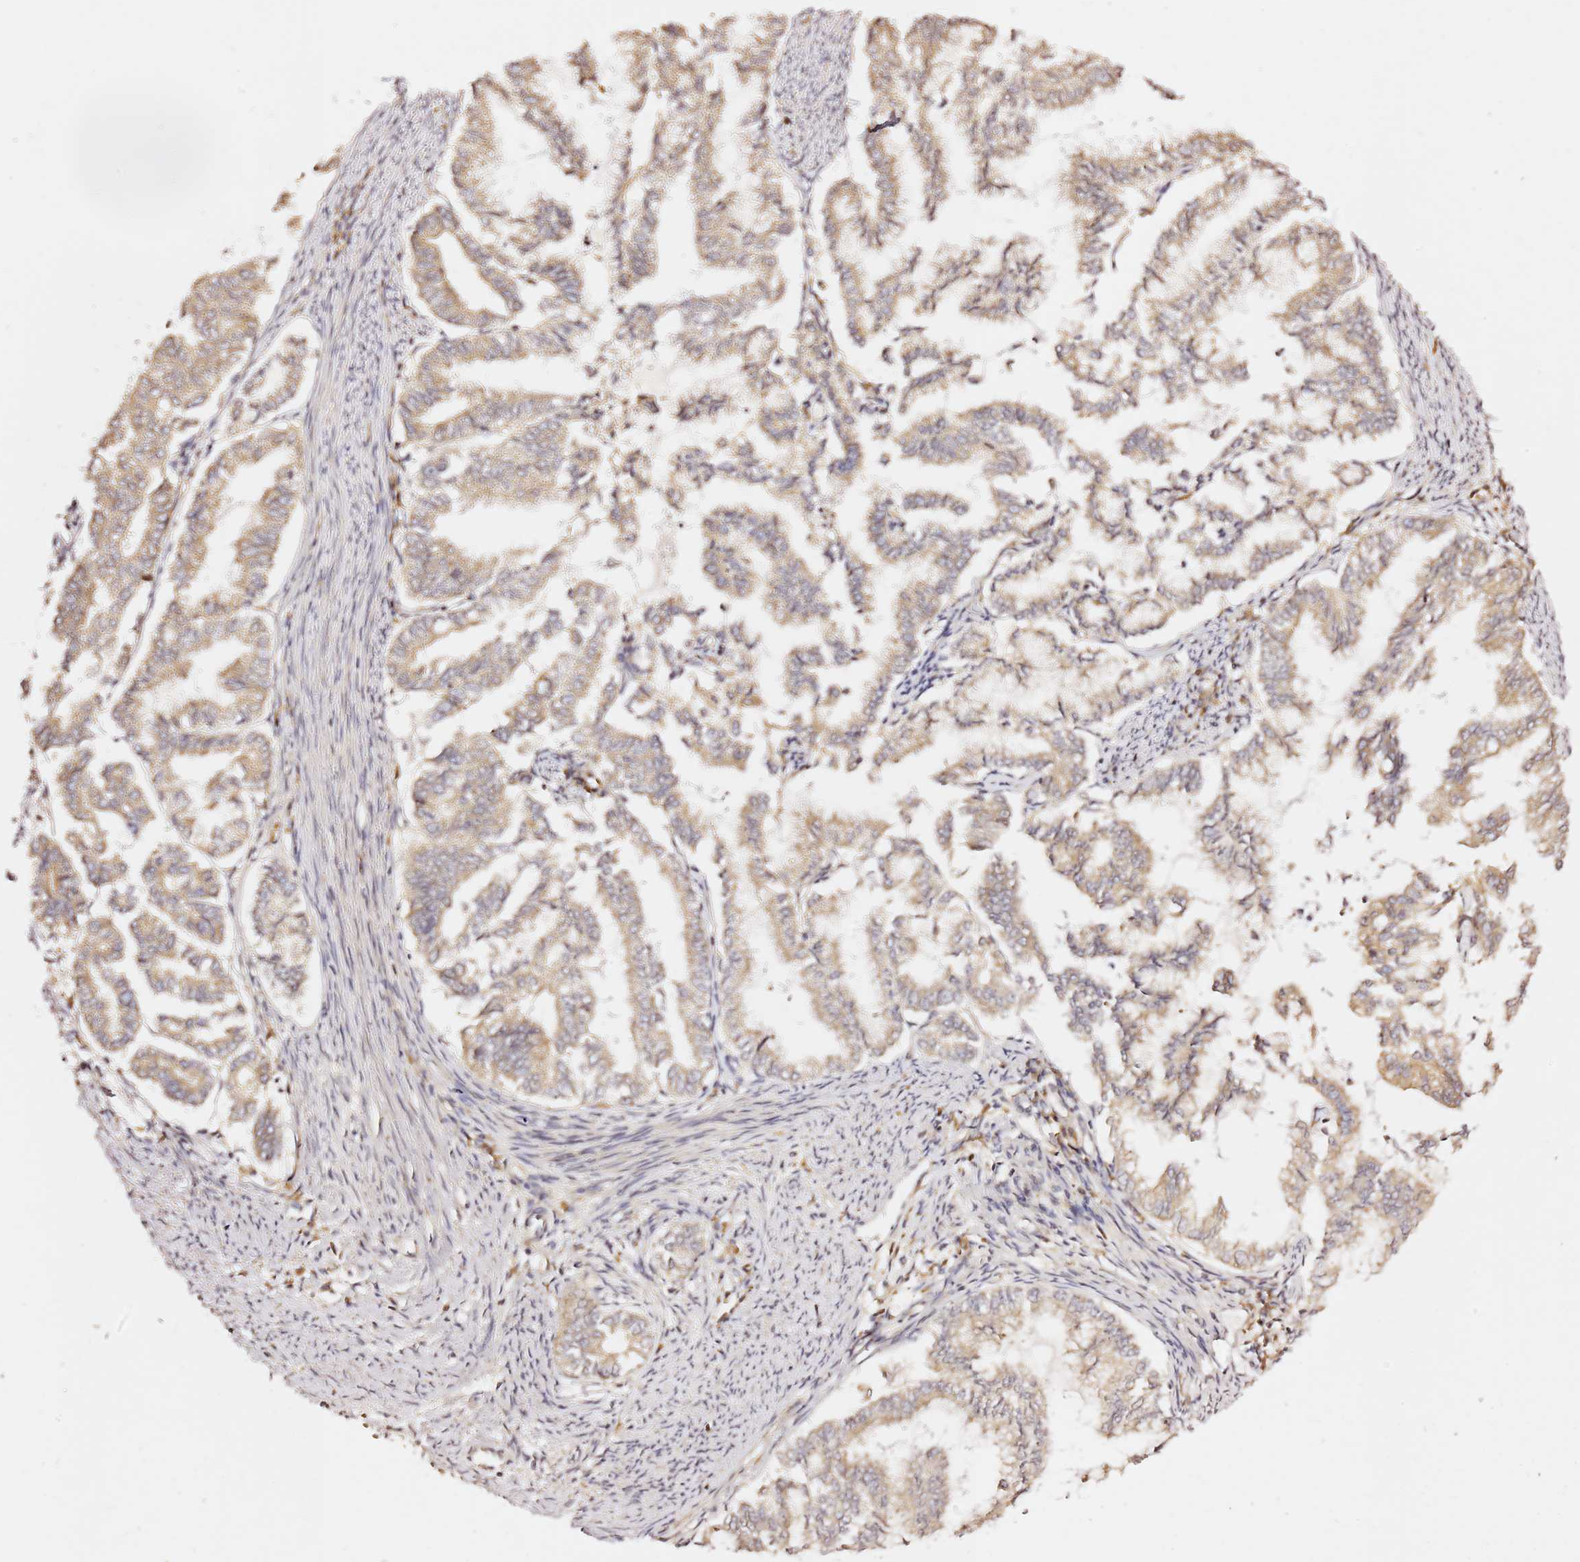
{"staining": {"intensity": "weak", "quantity": ">75%", "location": "cytoplasmic/membranous"}, "tissue": "endometrial cancer", "cell_type": "Tumor cells", "image_type": "cancer", "snomed": [{"axis": "morphology", "description": "Adenocarcinoma, NOS"}, {"axis": "topography", "description": "Endometrium"}], "caption": "Protein analysis of endometrial cancer tissue displays weak cytoplasmic/membranous staining in approximately >75% of tumor cells.", "gene": "OSBPL2", "patient": {"sex": "female", "age": 79}}